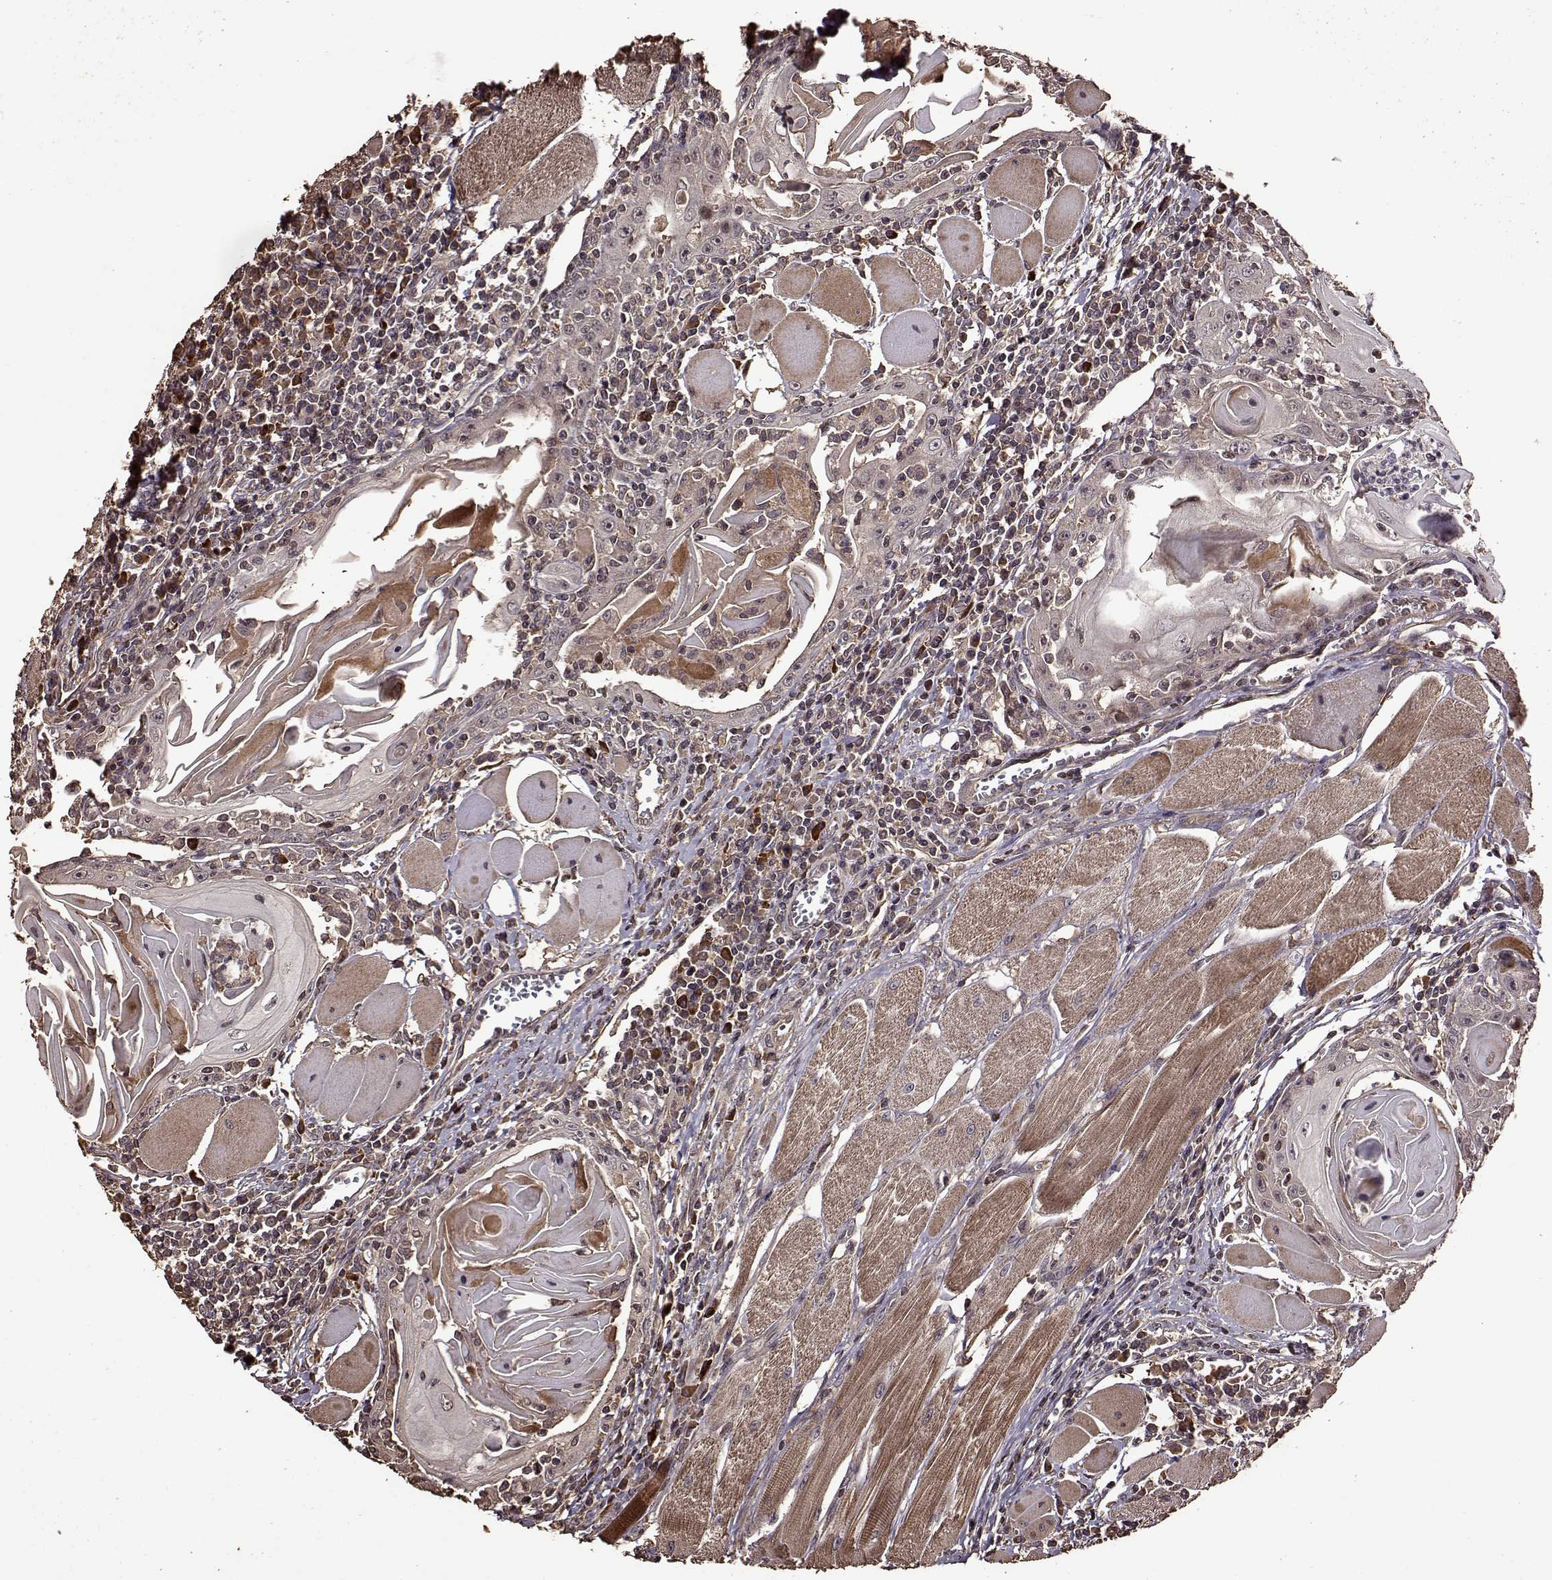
{"staining": {"intensity": "negative", "quantity": "none", "location": "none"}, "tissue": "head and neck cancer", "cell_type": "Tumor cells", "image_type": "cancer", "snomed": [{"axis": "morphology", "description": "Normal tissue, NOS"}, {"axis": "morphology", "description": "Squamous cell carcinoma, NOS"}, {"axis": "topography", "description": "Oral tissue"}, {"axis": "topography", "description": "Head-Neck"}], "caption": "Head and neck cancer (squamous cell carcinoma) was stained to show a protein in brown. There is no significant expression in tumor cells. Brightfield microscopy of immunohistochemistry stained with DAB (3,3'-diaminobenzidine) (brown) and hematoxylin (blue), captured at high magnification.", "gene": "FBXW11", "patient": {"sex": "male", "age": 52}}